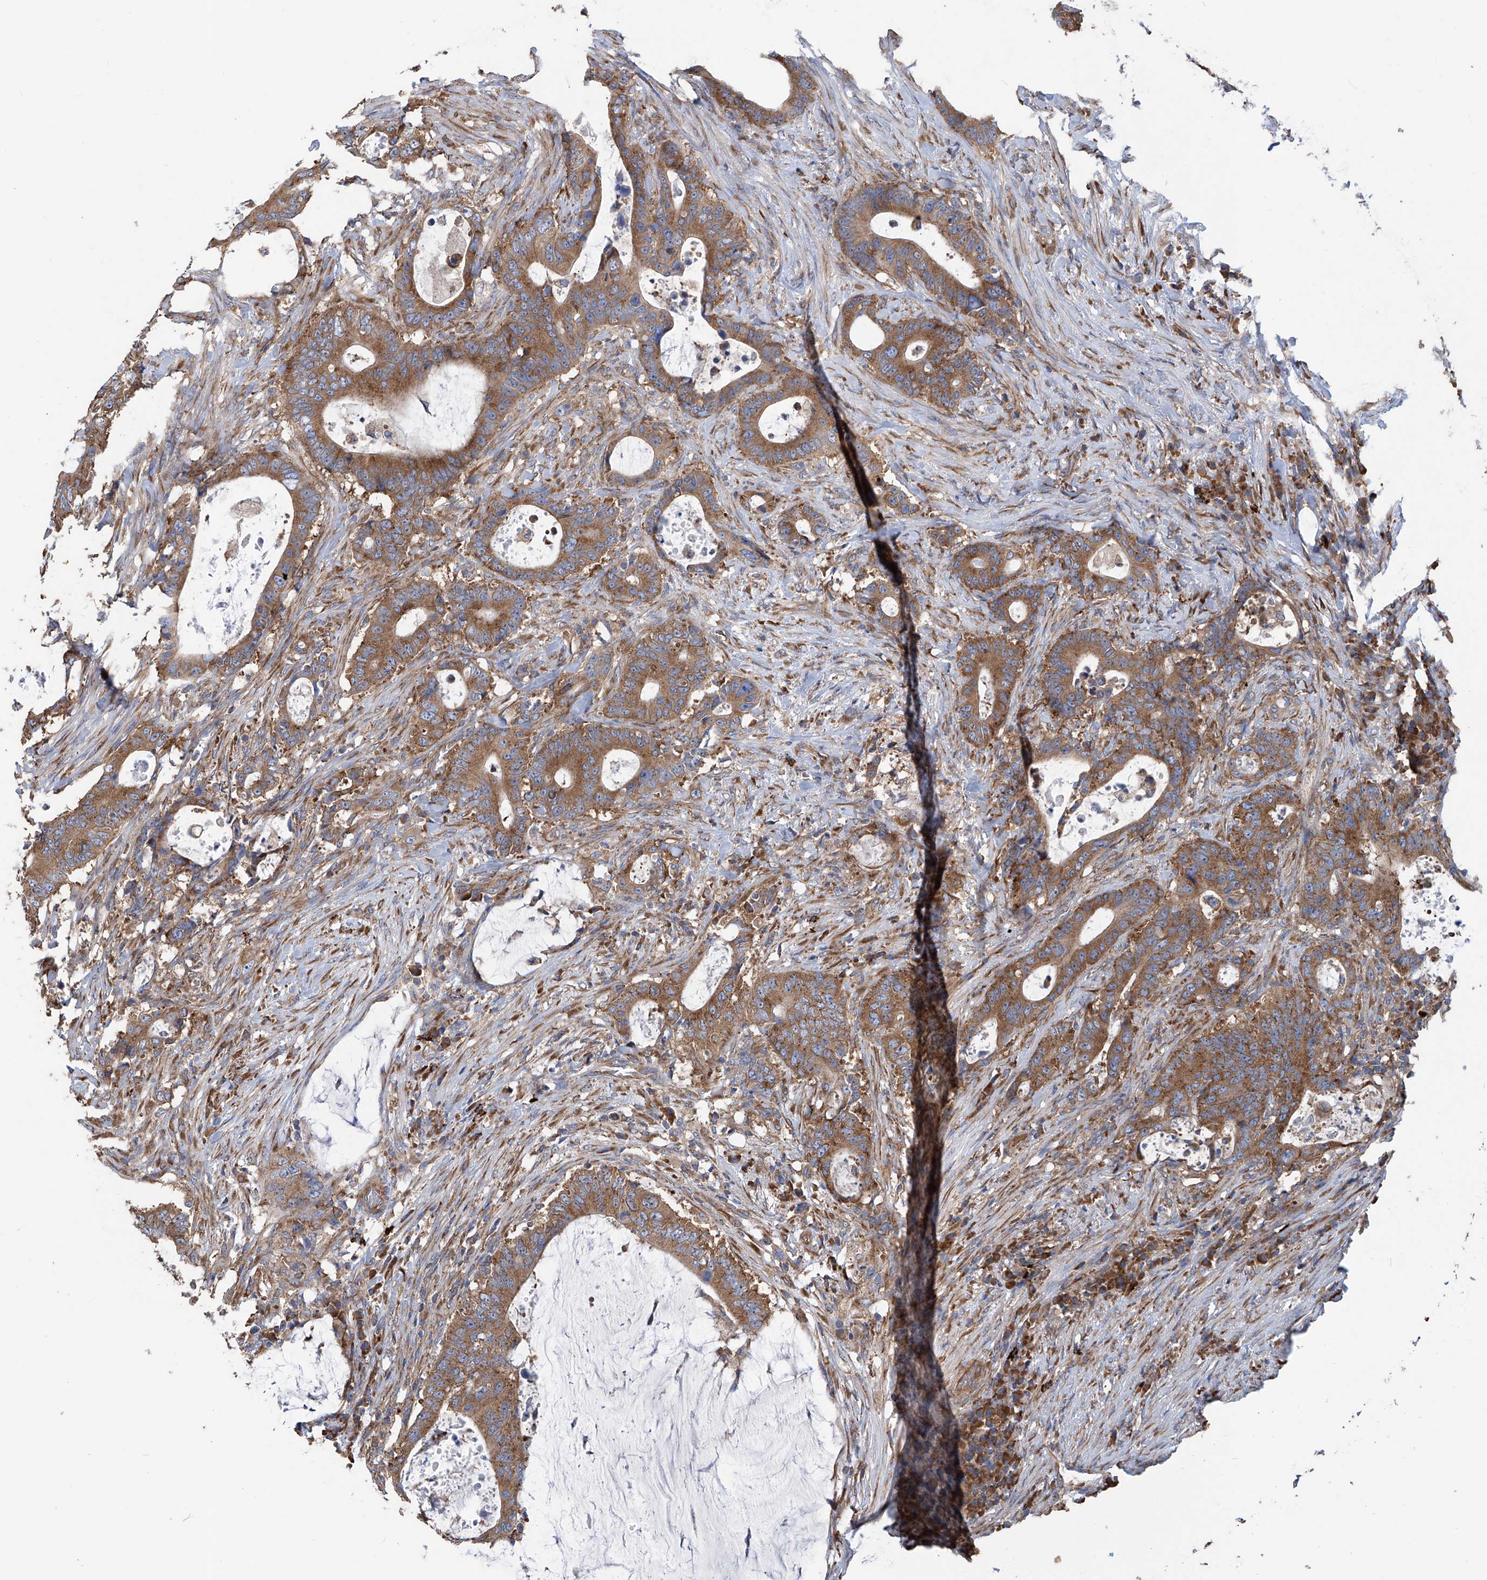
{"staining": {"intensity": "strong", "quantity": ">75%", "location": "cytoplasmic/membranous"}, "tissue": "colorectal cancer", "cell_type": "Tumor cells", "image_type": "cancer", "snomed": [{"axis": "morphology", "description": "Adenocarcinoma, NOS"}, {"axis": "topography", "description": "Colon"}], "caption": "Tumor cells show high levels of strong cytoplasmic/membranous positivity in about >75% of cells in adenocarcinoma (colorectal).", "gene": "SENP2", "patient": {"sex": "male", "age": 83}}